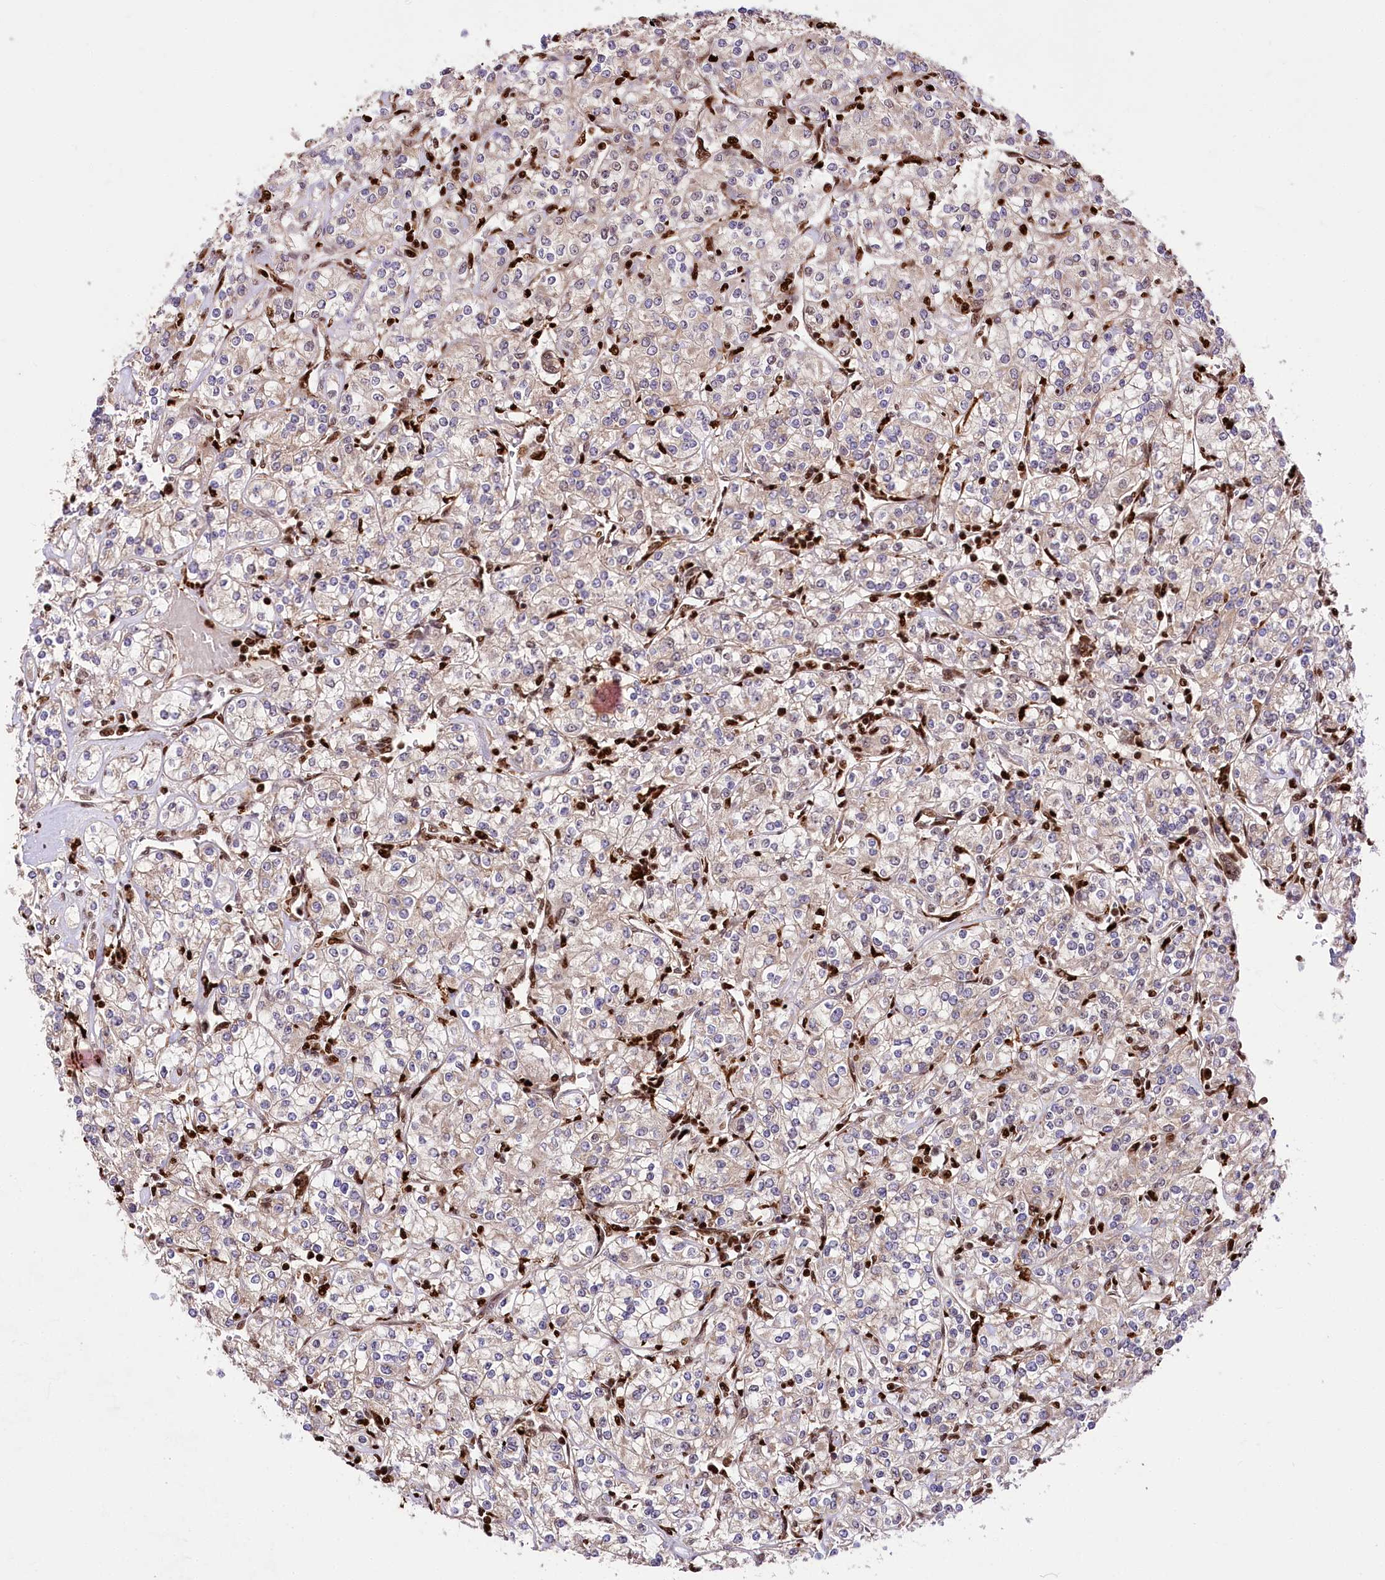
{"staining": {"intensity": "weak", "quantity": "<25%", "location": "cytoplasmic/membranous"}, "tissue": "renal cancer", "cell_type": "Tumor cells", "image_type": "cancer", "snomed": [{"axis": "morphology", "description": "Adenocarcinoma, NOS"}, {"axis": "topography", "description": "Kidney"}], "caption": "An image of renal cancer stained for a protein exhibits no brown staining in tumor cells. (DAB IHC, high magnification).", "gene": "FIGN", "patient": {"sex": "male", "age": 77}}